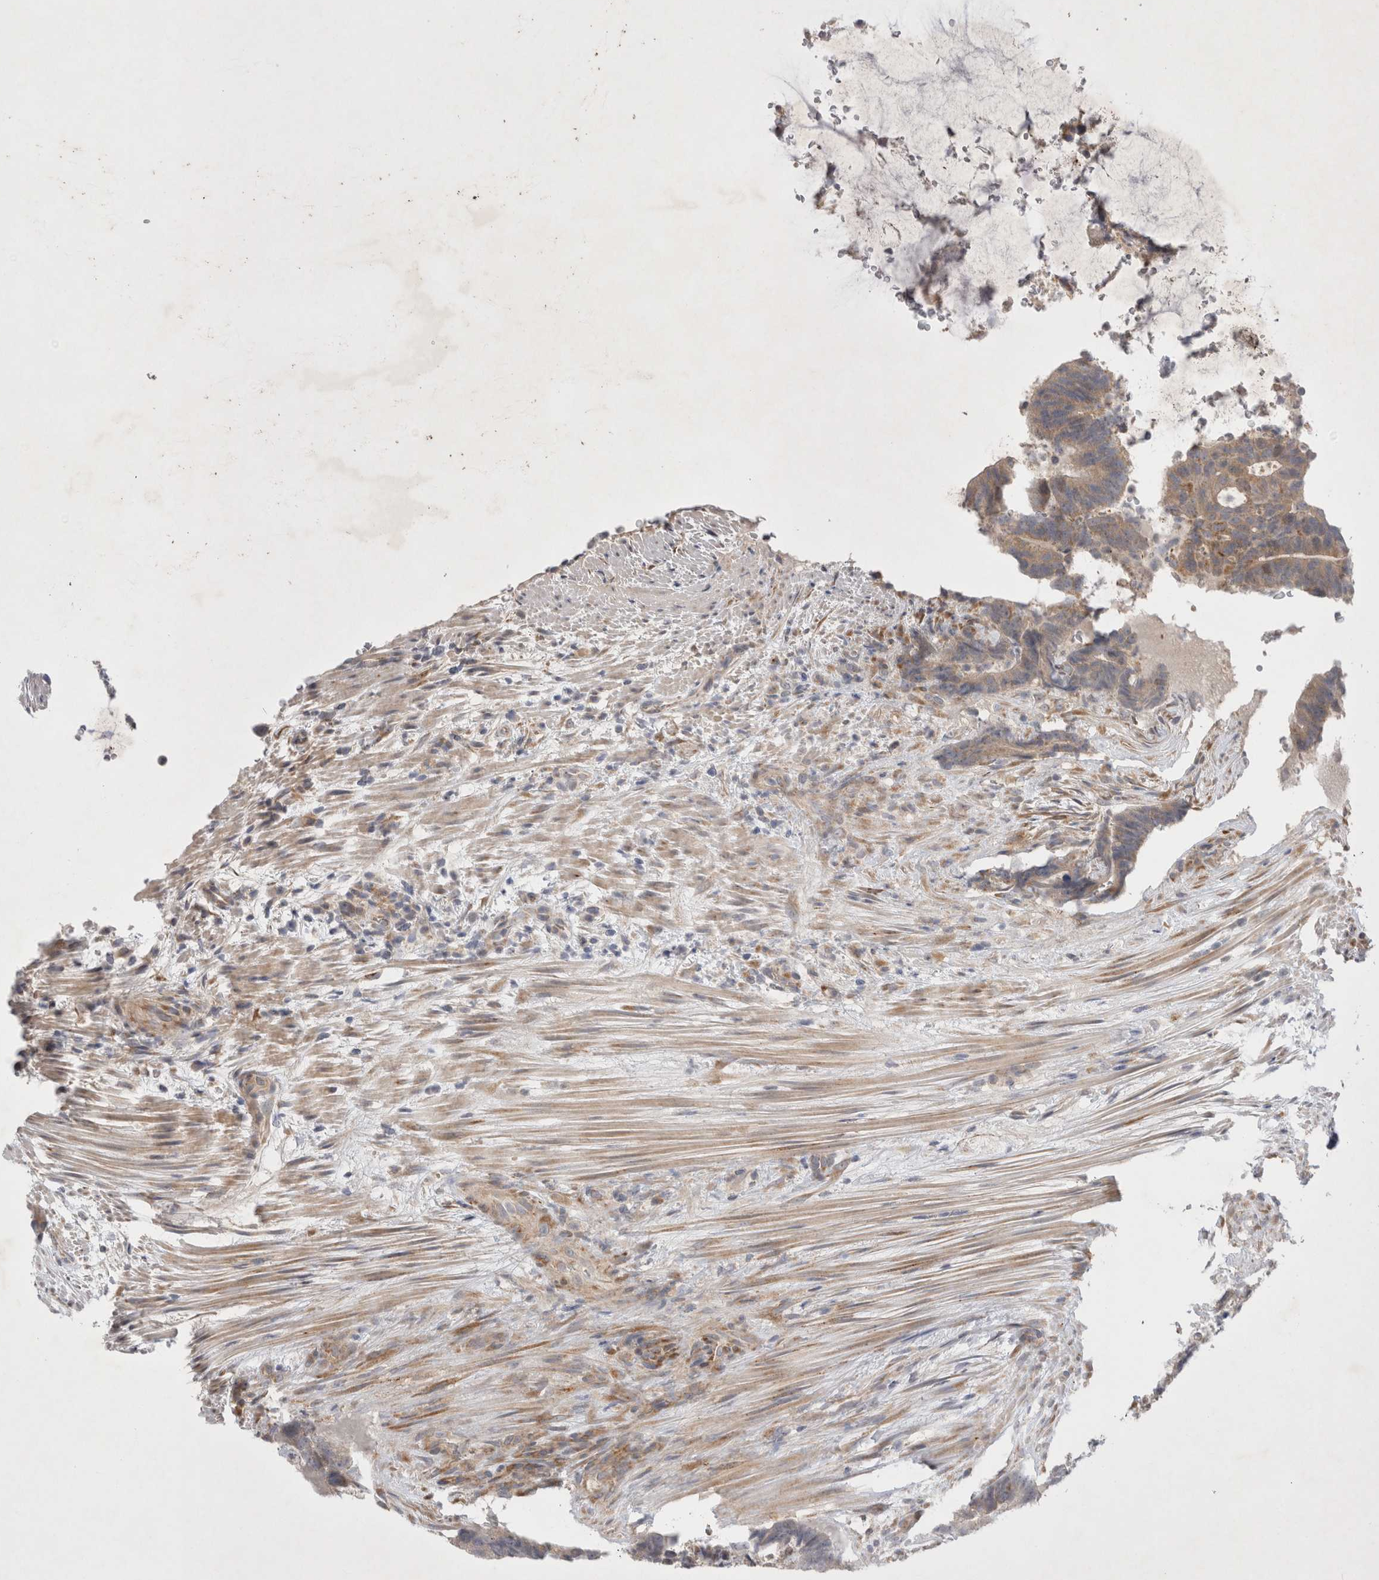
{"staining": {"intensity": "weak", "quantity": ">75%", "location": "cytoplasmic/membranous"}, "tissue": "colorectal cancer", "cell_type": "Tumor cells", "image_type": "cancer", "snomed": [{"axis": "morphology", "description": "Adenocarcinoma, NOS"}, {"axis": "topography", "description": "Colon"}], "caption": "Adenocarcinoma (colorectal) tissue reveals weak cytoplasmic/membranous positivity in about >75% of tumor cells, visualized by immunohistochemistry.", "gene": "NPC1", "patient": {"sex": "male", "age": 56}}